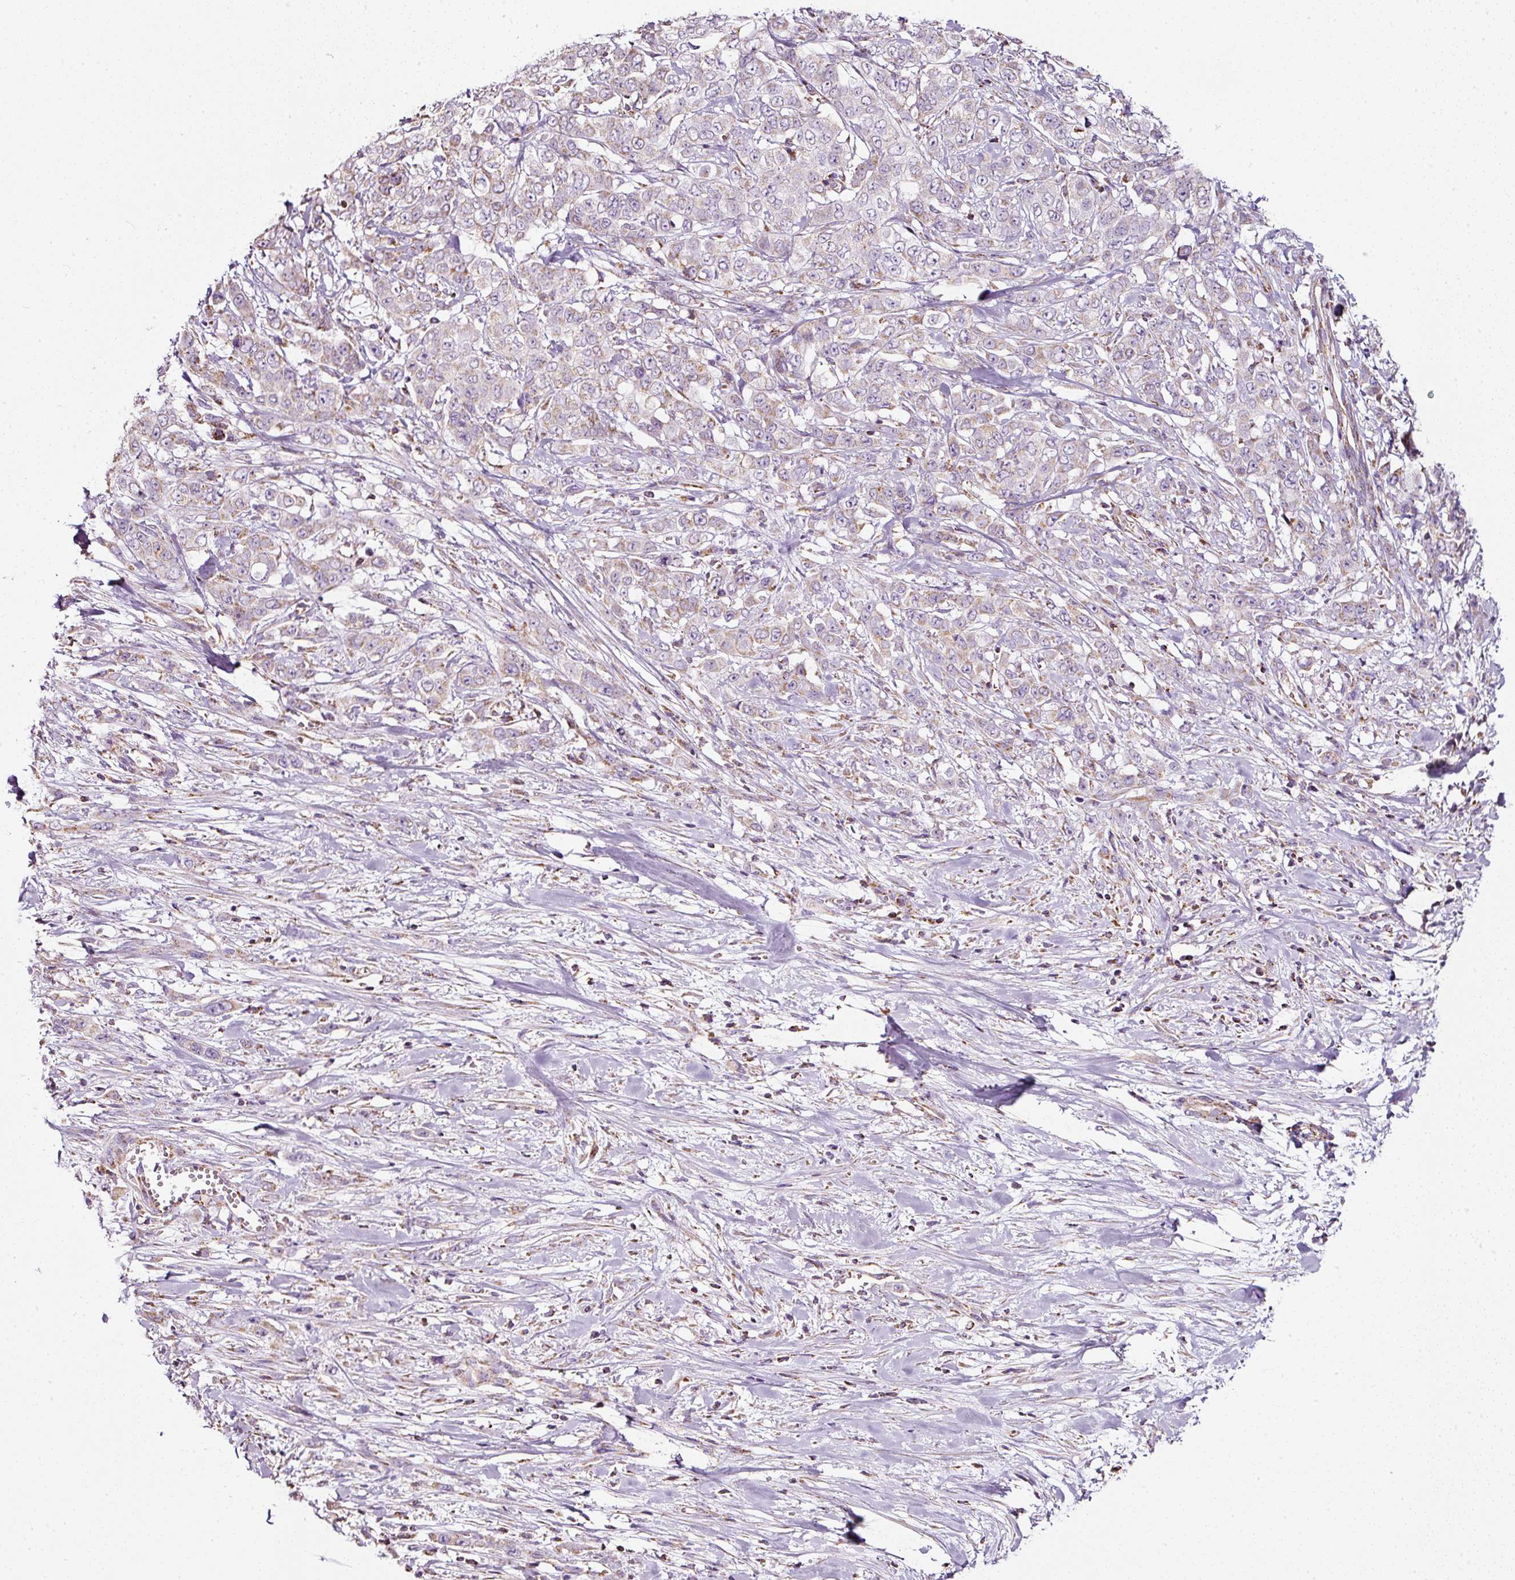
{"staining": {"intensity": "moderate", "quantity": "25%-75%", "location": "cytoplasmic/membranous"}, "tissue": "stomach cancer", "cell_type": "Tumor cells", "image_type": "cancer", "snomed": [{"axis": "morphology", "description": "Adenocarcinoma, NOS"}, {"axis": "topography", "description": "Stomach, upper"}], "caption": "IHC of adenocarcinoma (stomach) demonstrates medium levels of moderate cytoplasmic/membranous positivity in approximately 25%-75% of tumor cells.", "gene": "SDHA", "patient": {"sex": "male", "age": 62}}